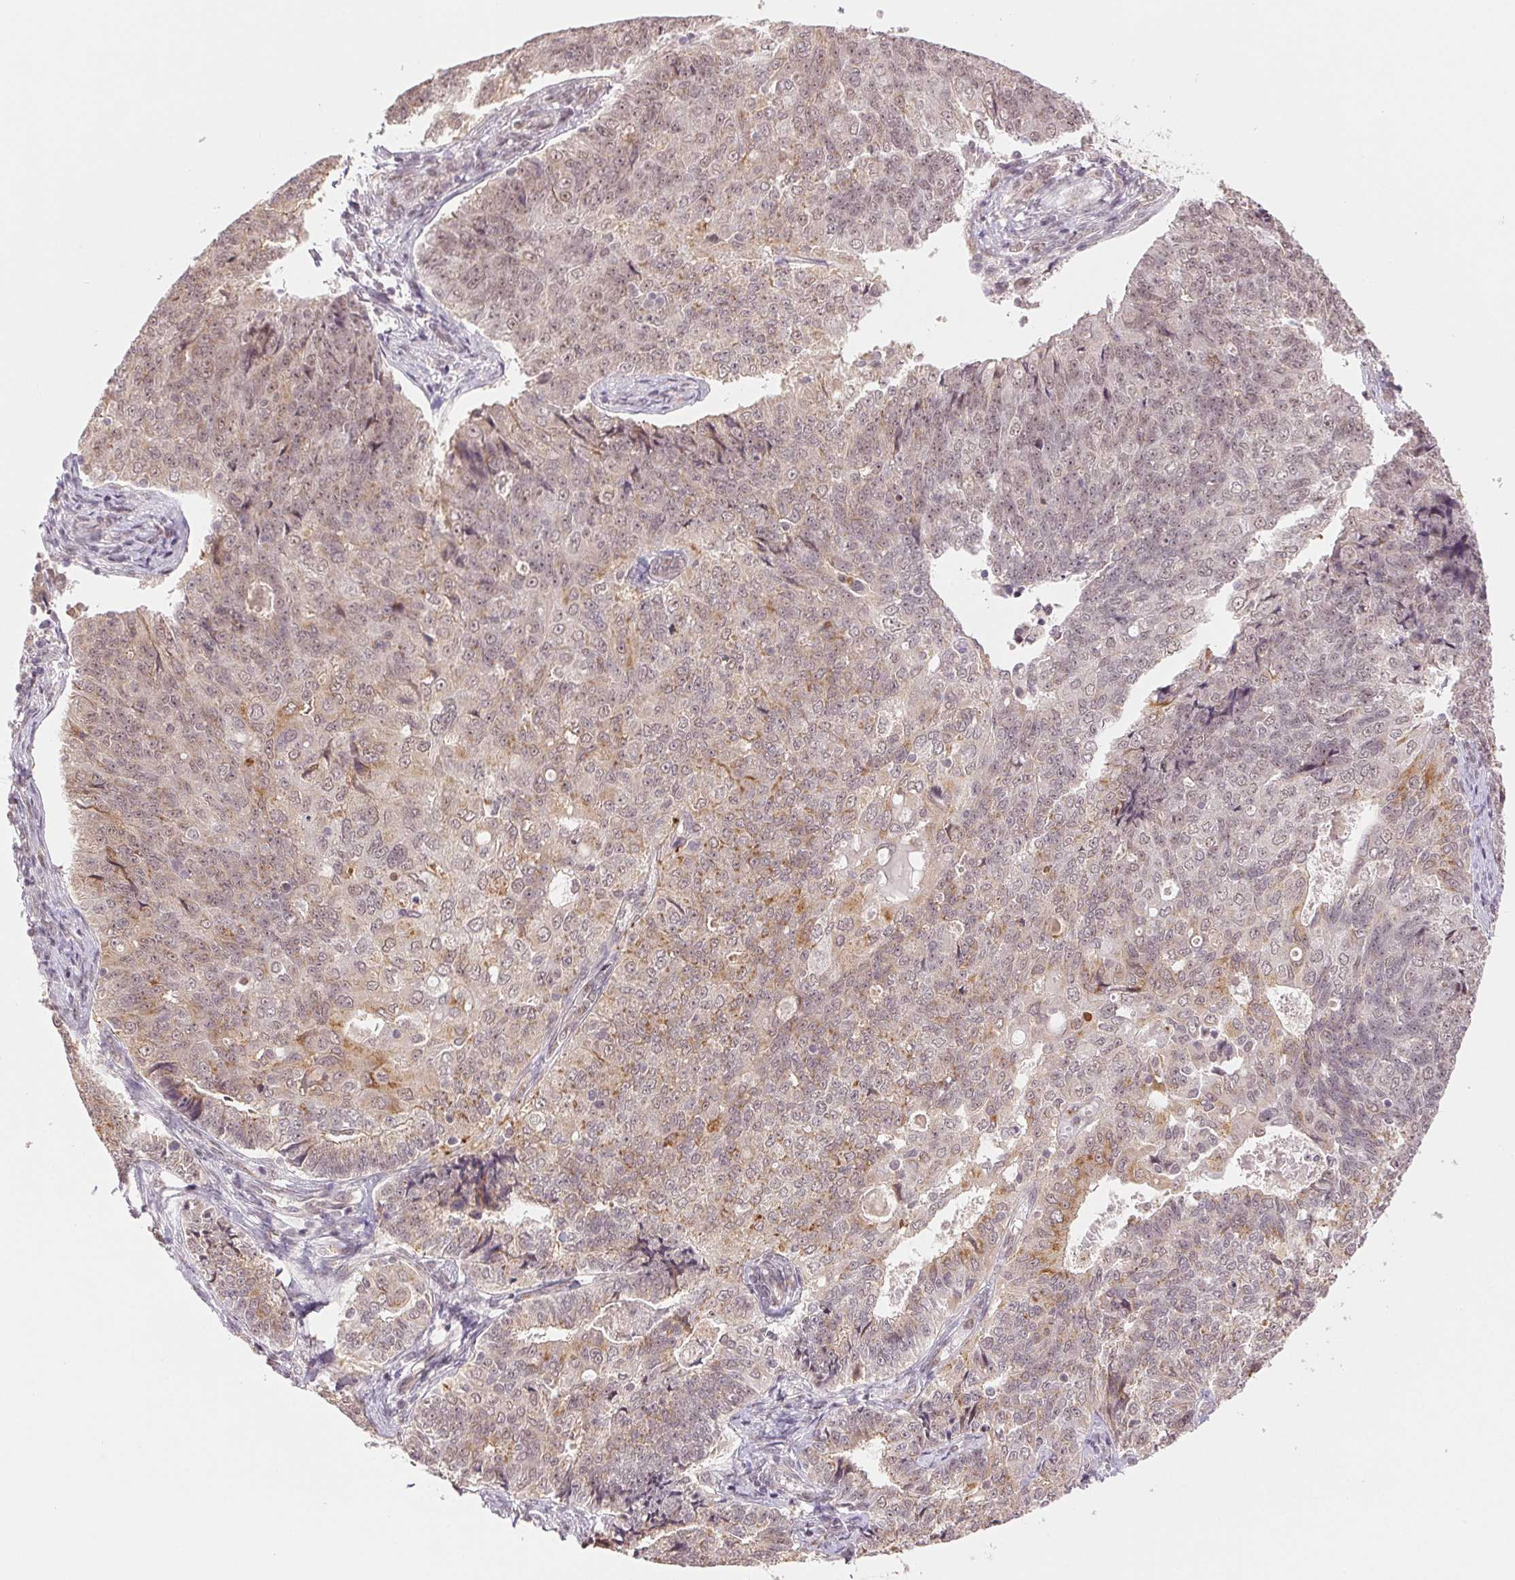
{"staining": {"intensity": "weak", "quantity": ">75%", "location": "cytoplasmic/membranous"}, "tissue": "endometrial cancer", "cell_type": "Tumor cells", "image_type": "cancer", "snomed": [{"axis": "morphology", "description": "Adenocarcinoma, NOS"}, {"axis": "topography", "description": "Endometrium"}], "caption": "Brown immunohistochemical staining in human endometrial cancer reveals weak cytoplasmic/membranous staining in approximately >75% of tumor cells.", "gene": "GRHL3", "patient": {"sex": "female", "age": 43}}